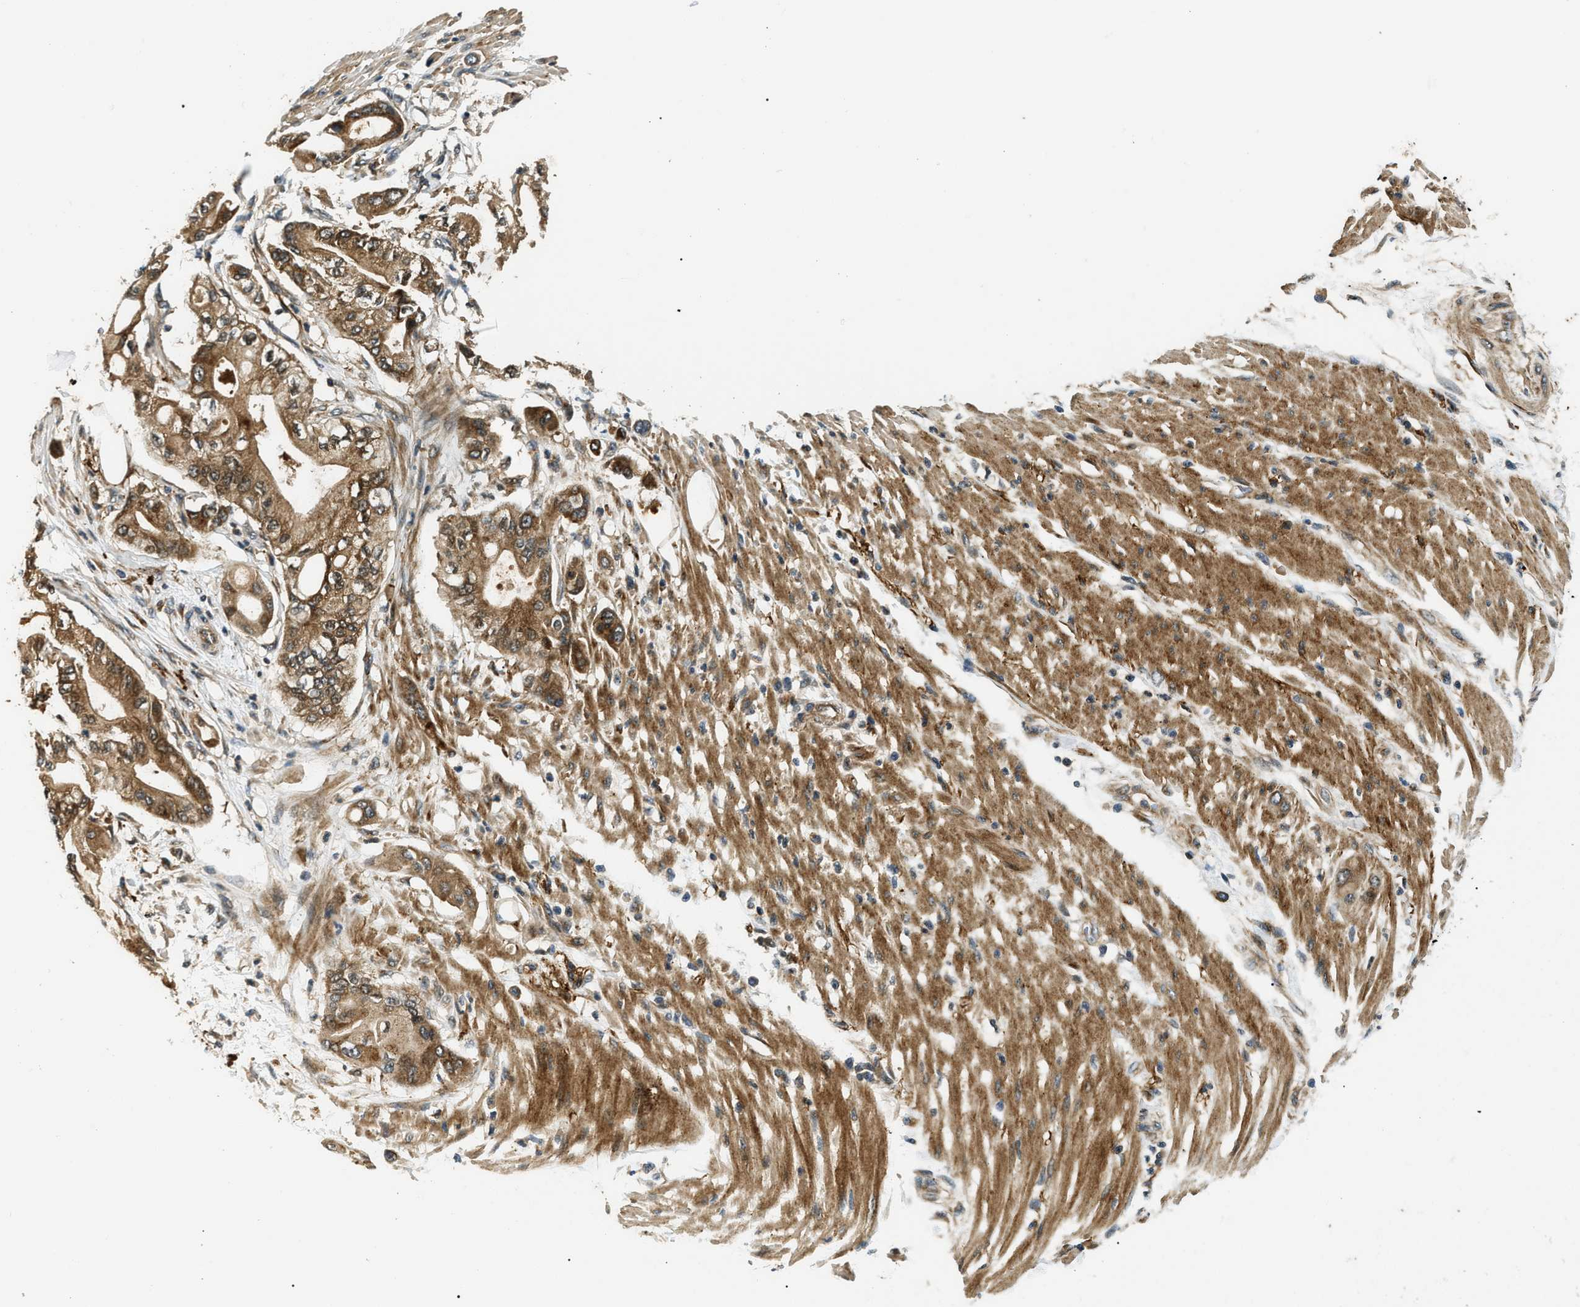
{"staining": {"intensity": "moderate", "quantity": ">75%", "location": "cytoplasmic/membranous"}, "tissue": "pancreatic cancer", "cell_type": "Tumor cells", "image_type": "cancer", "snomed": [{"axis": "morphology", "description": "Adenocarcinoma, NOS"}, {"axis": "morphology", "description": "Adenocarcinoma, metastatic, NOS"}, {"axis": "topography", "description": "Lymph node"}, {"axis": "topography", "description": "Pancreas"}, {"axis": "topography", "description": "Duodenum"}], "caption": "Tumor cells demonstrate moderate cytoplasmic/membranous positivity in approximately >75% of cells in metastatic adenocarcinoma (pancreatic).", "gene": "ATP6AP1", "patient": {"sex": "female", "age": 64}}